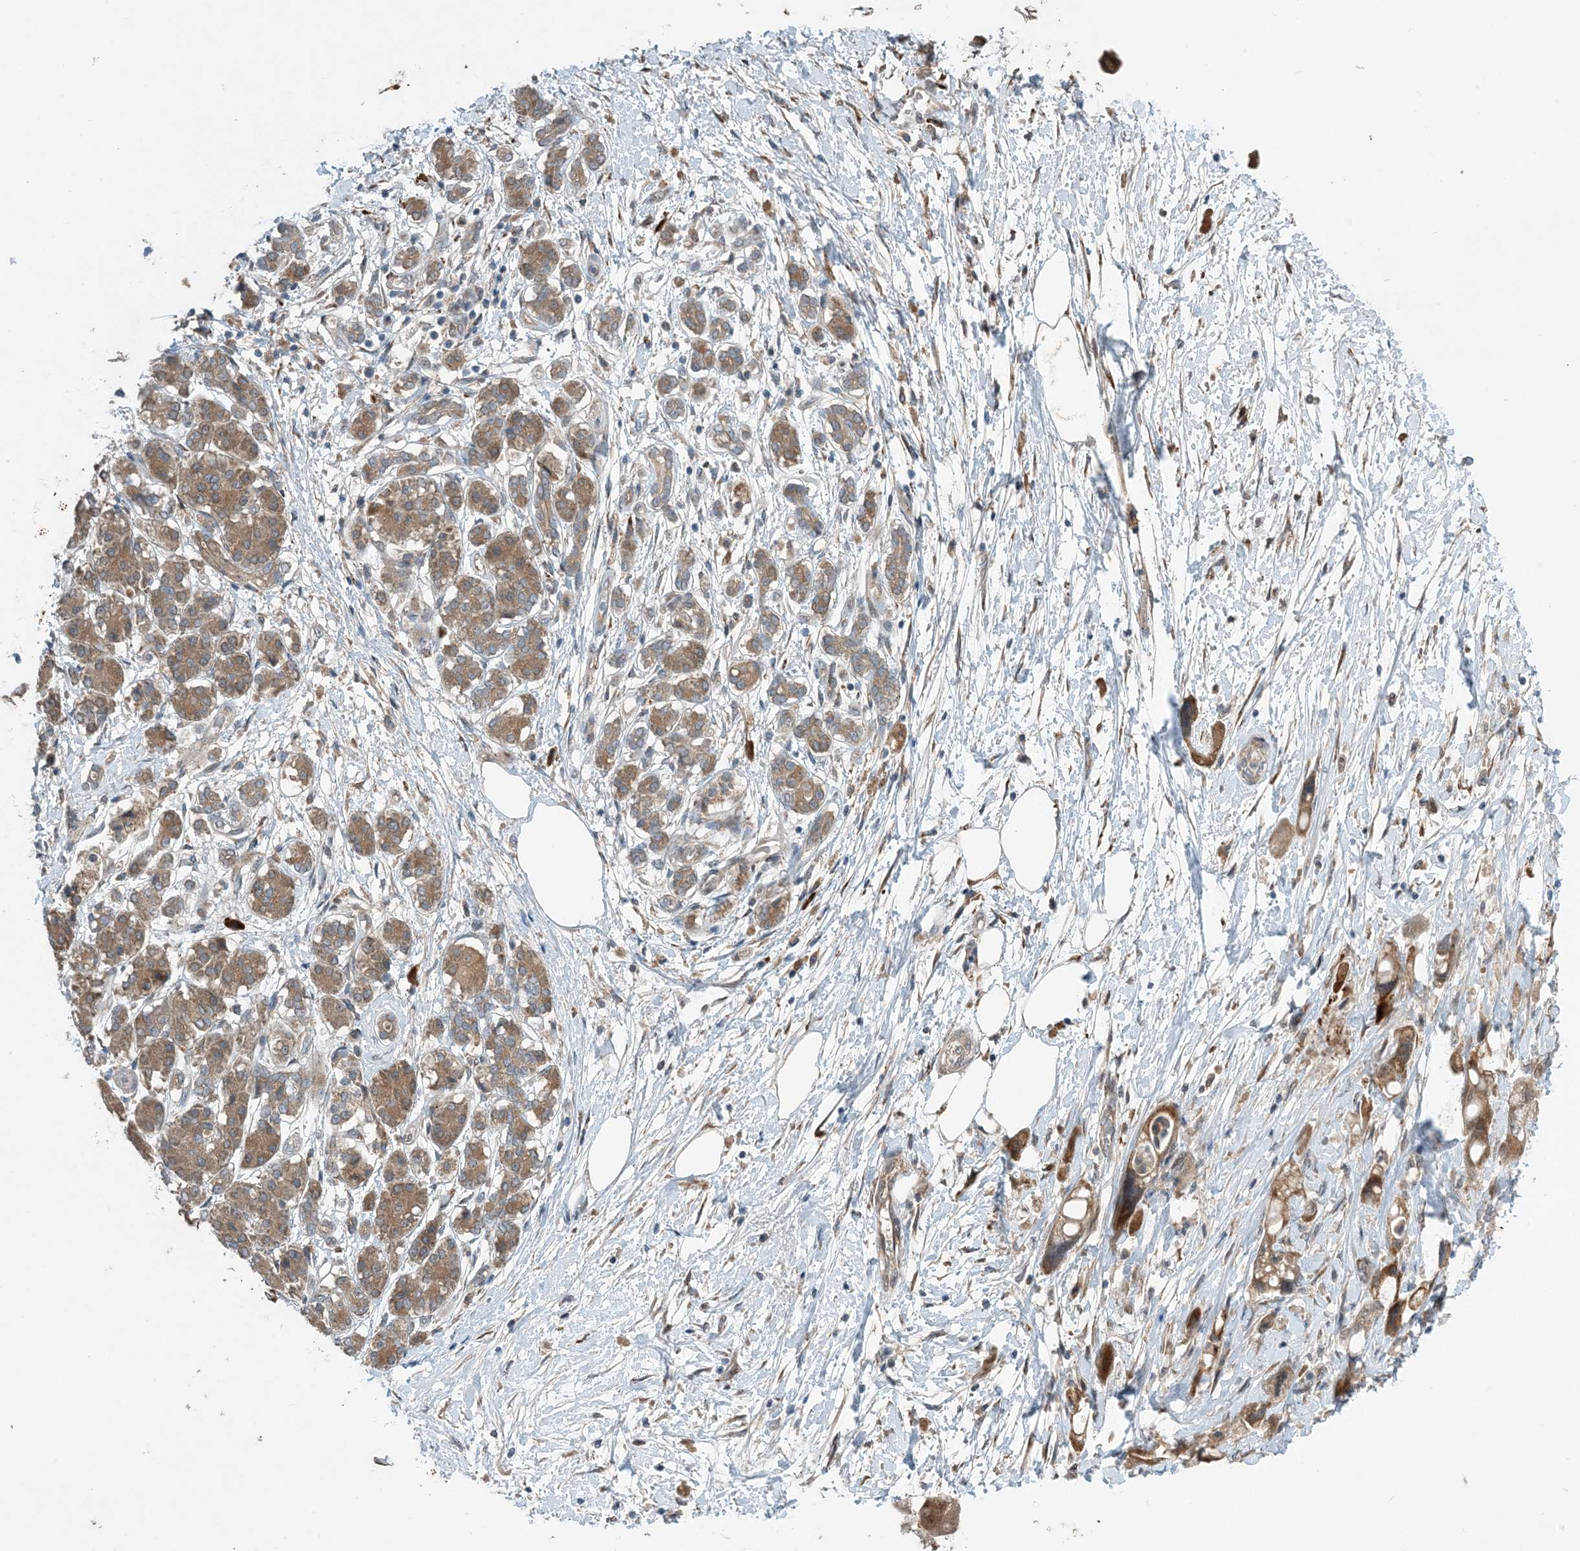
{"staining": {"intensity": "moderate", "quantity": ">75%", "location": "cytoplasmic/membranous"}, "tissue": "pancreatic cancer", "cell_type": "Tumor cells", "image_type": "cancer", "snomed": [{"axis": "morphology", "description": "Normal tissue, NOS"}, {"axis": "morphology", "description": "Adenocarcinoma, NOS"}, {"axis": "topography", "description": "Pancreas"}], "caption": "Pancreatic cancer stained with IHC demonstrates moderate cytoplasmic/membranous positivity in approximately >75% of tumor cells.", "gene": "PHOSPHO2", "patient": {"sex": "female", "age": 68}}